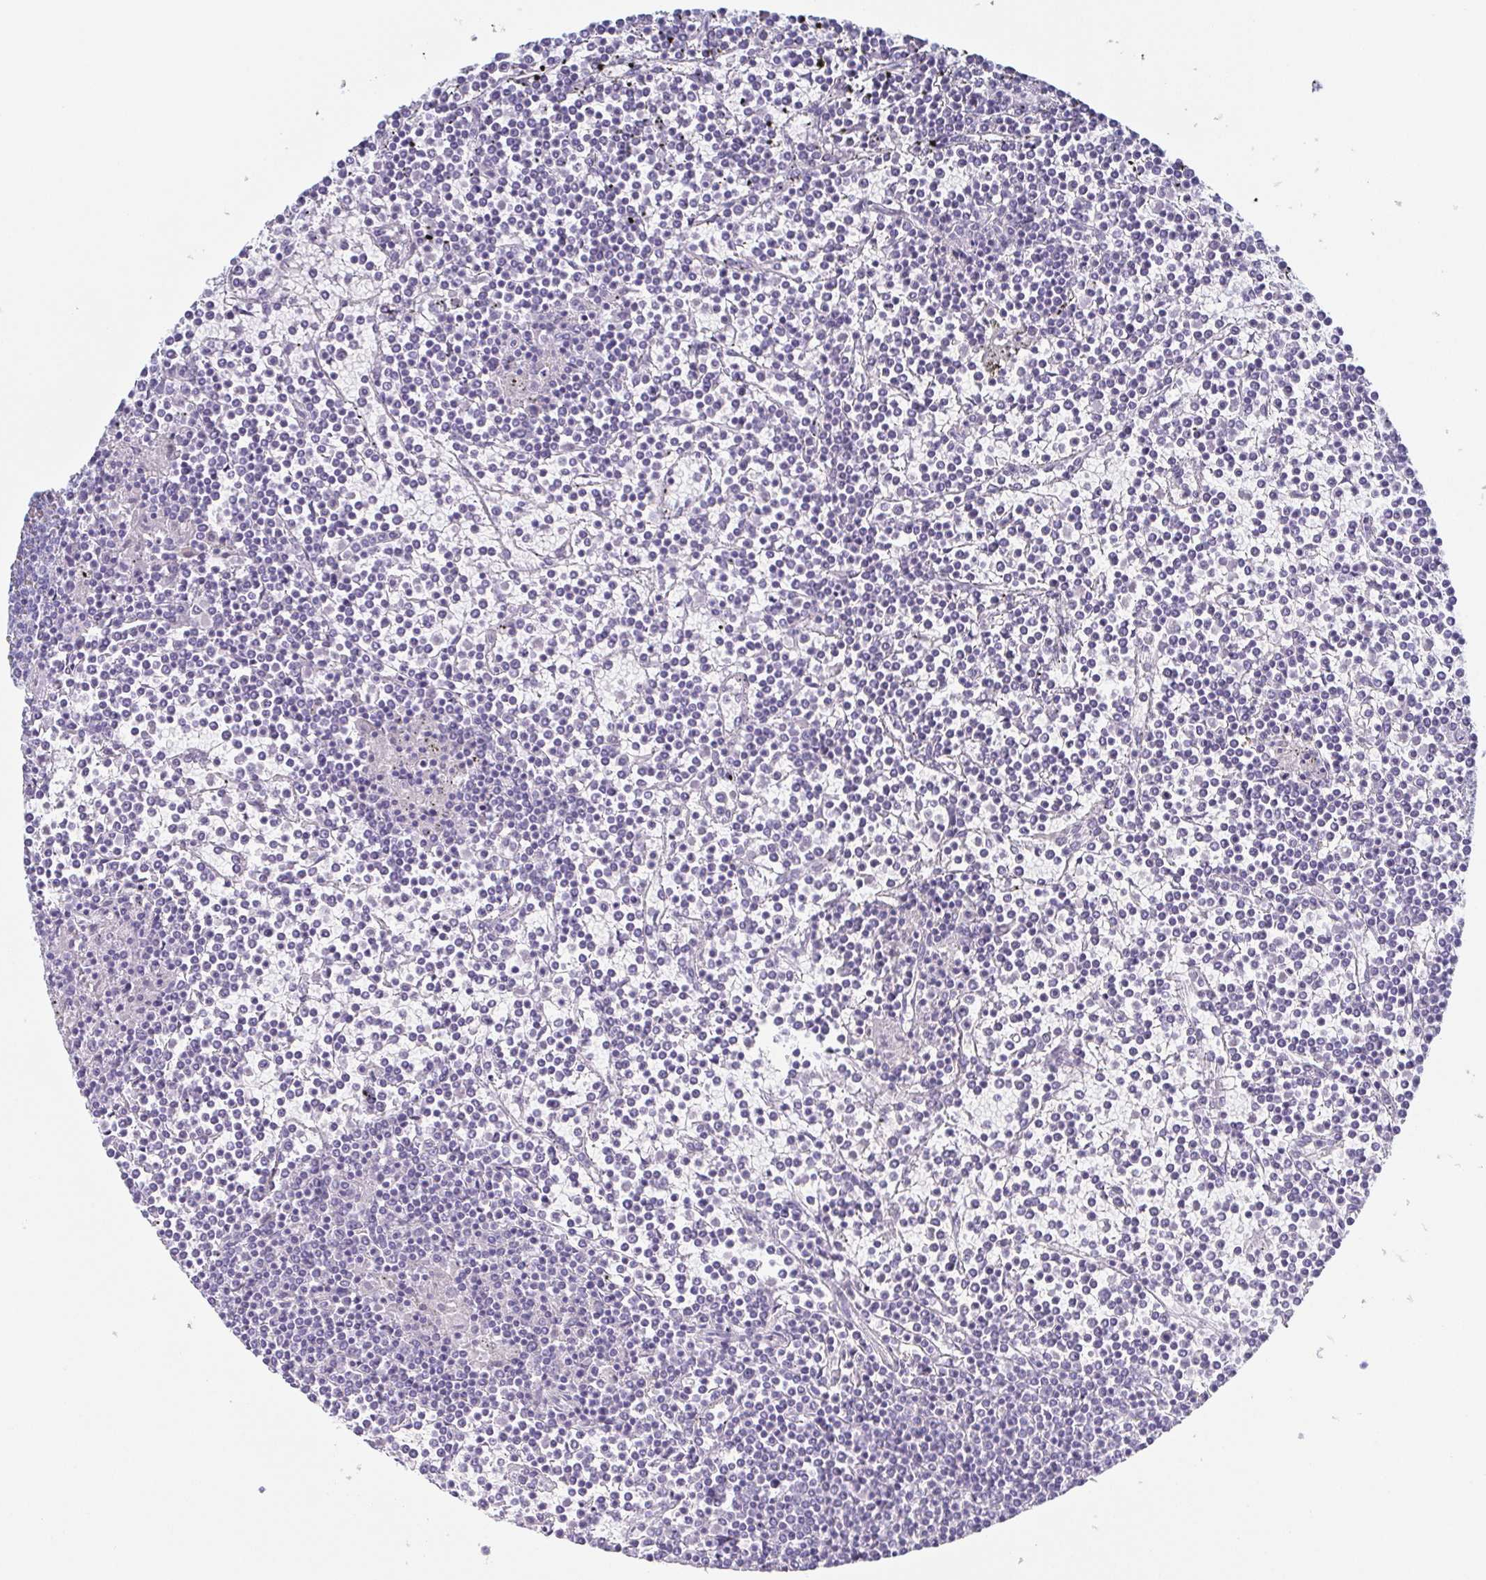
{"staining": {"intensity": "negative", "quantity": "none", "location": "none"}, "tissue": "lymphoma", "cell_type": "Tumor cells", "image_type": "cancer", "snomed": [{"axis": "morphology", "description": "Malignant lymphoma, non-Hodgkin's type, Low grade"}, {"axis": "topography", "description": "Spleen"}], "caption": "Protein analysis of low-grade malignant lymphoma, non-Hodgkin's type exhibits no significant staining in tumor cells.", "gene": "DYNC1I1", "patient": {"sex": "female", "age": 19}}